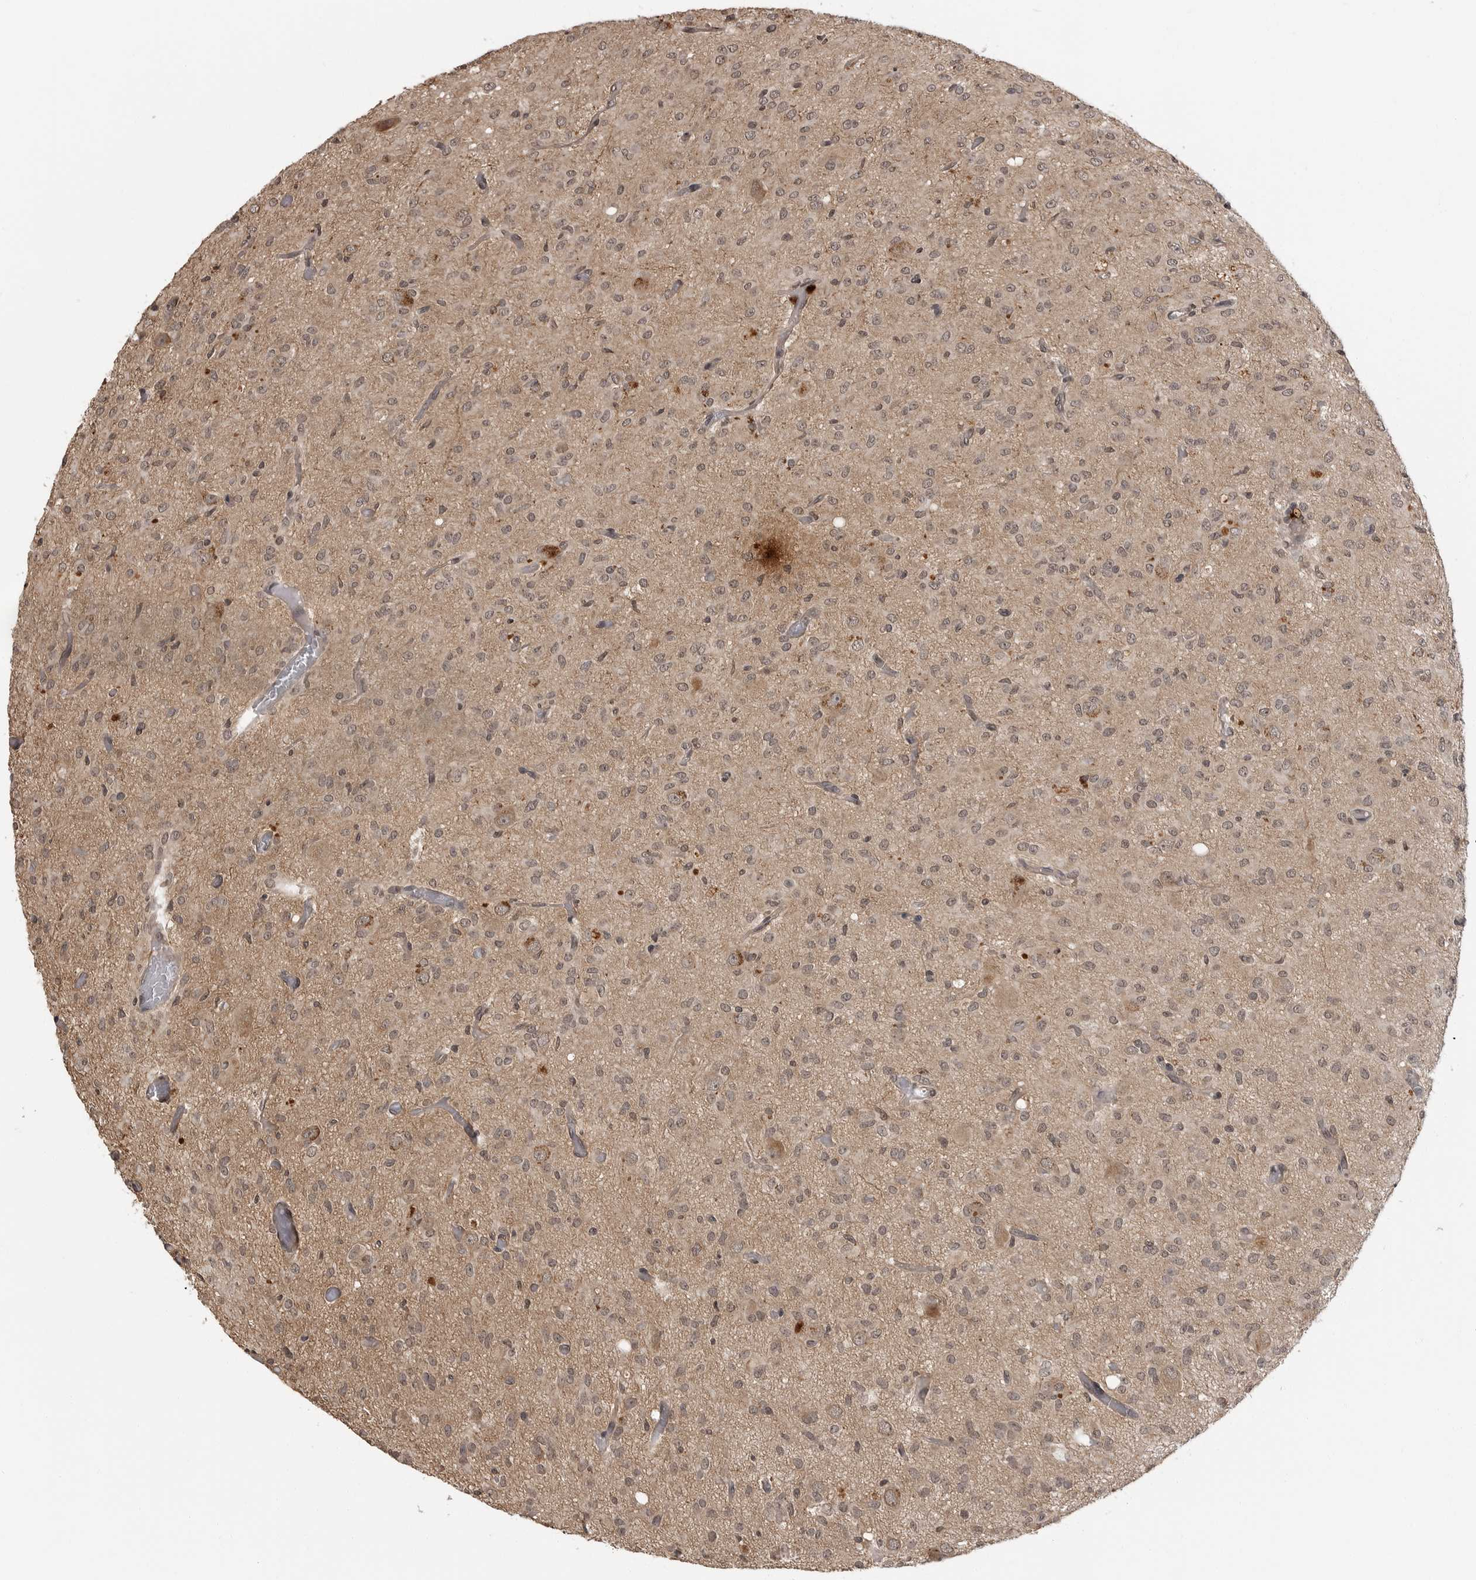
{"staining": {"intensity": "weak", "quantity": "25%-75%", "location": "nuclear"}, "tissue": "glioma", "cell_type": "Tumor cells", "image_type": "cancer", "snomed": [{"axis": "morphology", "description": "Glioma, malignant, High grade"}, {"axis": "topography", "description": "Brain"}], "caption": "Malignant glioma (high-grade) stained with immunohistochemistry reveals weak nuclear staining in about 25%-75% of tumor cells.", "gene": "IL24", "patient": {"sex": "female", "age": 59}}